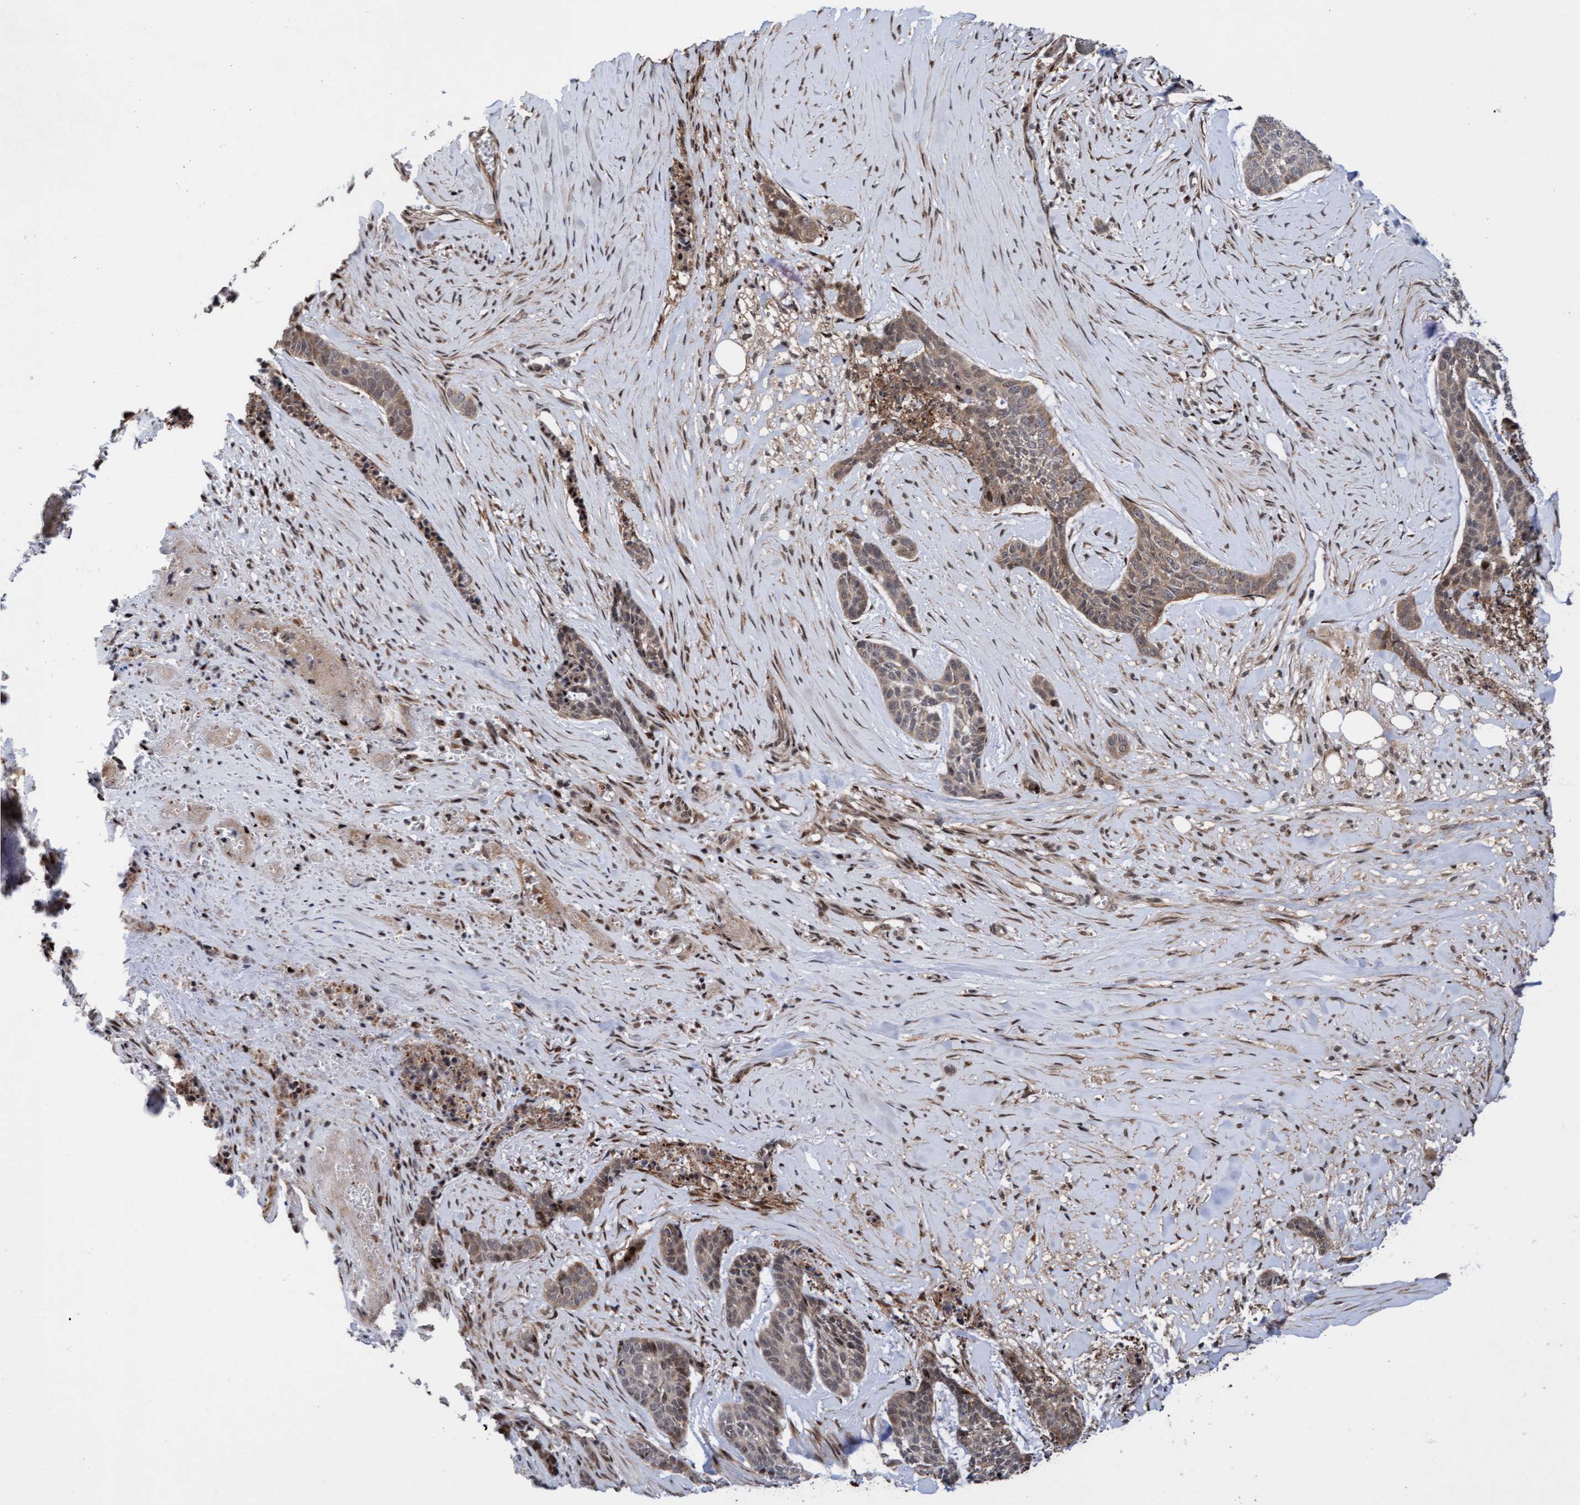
{"staining": {"intensity": "weak", "quantity": ">75%", "location": "cytoplasmic/membranous"}, "tissue": "skin cancer", "cell_type": "Tumor cells", "image_type": "cancer", "snomed": [{"axis": "morphology", "description": "Basal cell carcinoma"}, {"axis": "topography", "description": "Skin"}], "caption": "Immunohistochemical staining of basal cell carcinoma (skin) shows low levels of weak cytoplasmic/membranous protein expression in approximately >75% of tumor cells.", "gene": "ITFG1", "patient": {"sex": "female", "age": 64}}